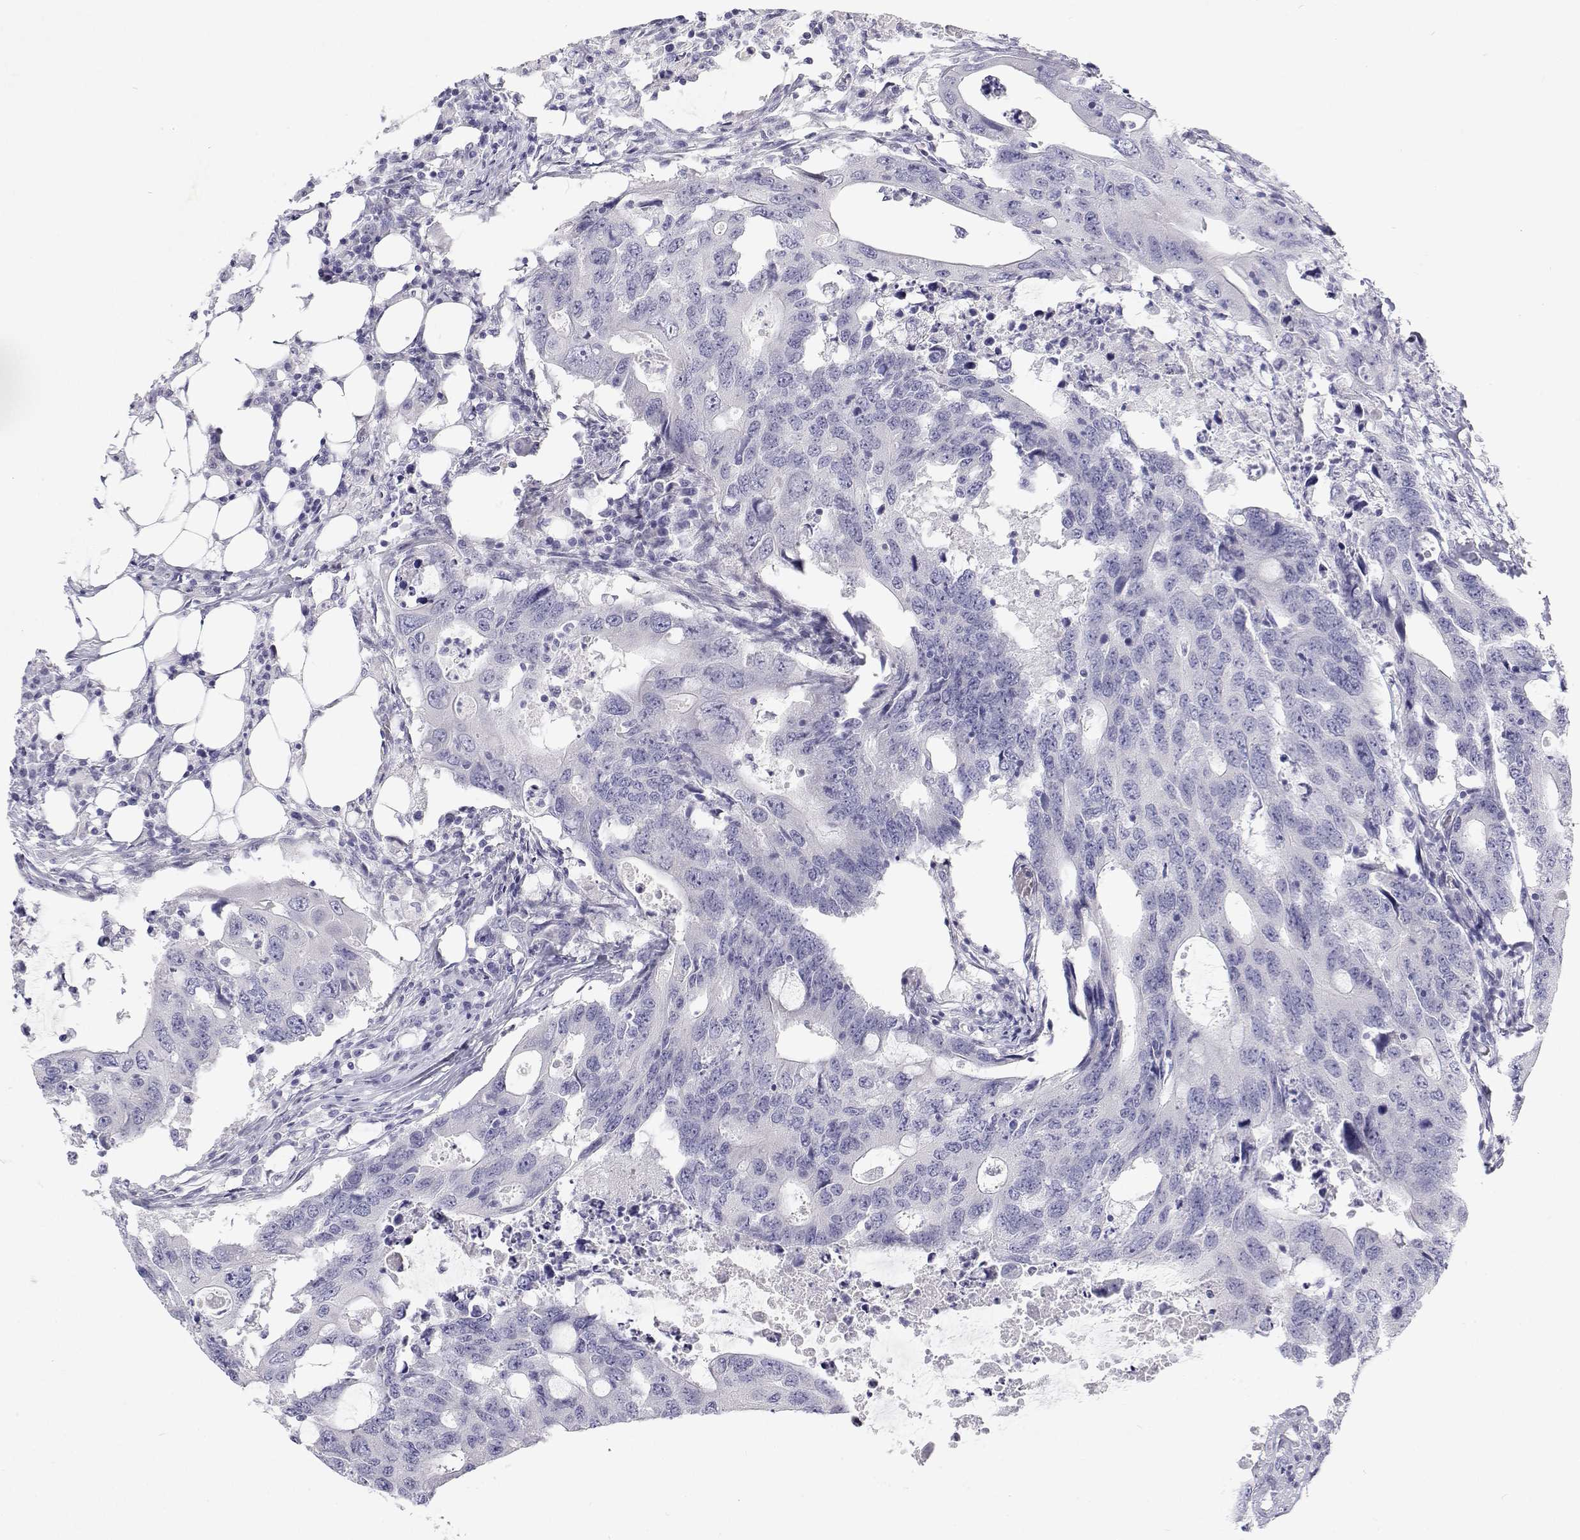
{"staining": {"intensity": "negative", "quantity": "none", "location": "none"}, "tissue": "colorectal cancer", "cell_type": "Tumor cells", "image_type": "cancer", "snomed": [{"axis": "morphology", "description": "Adenocarcinoma, NOS"}, {"axis": "topography", "description": "Colon"}], "caption": "There is no significant expression in tumor cells of colorectal cancer (adenocarcinoma).", "gene": "TTN", "patient": {"sex": "male", "age": 71}}